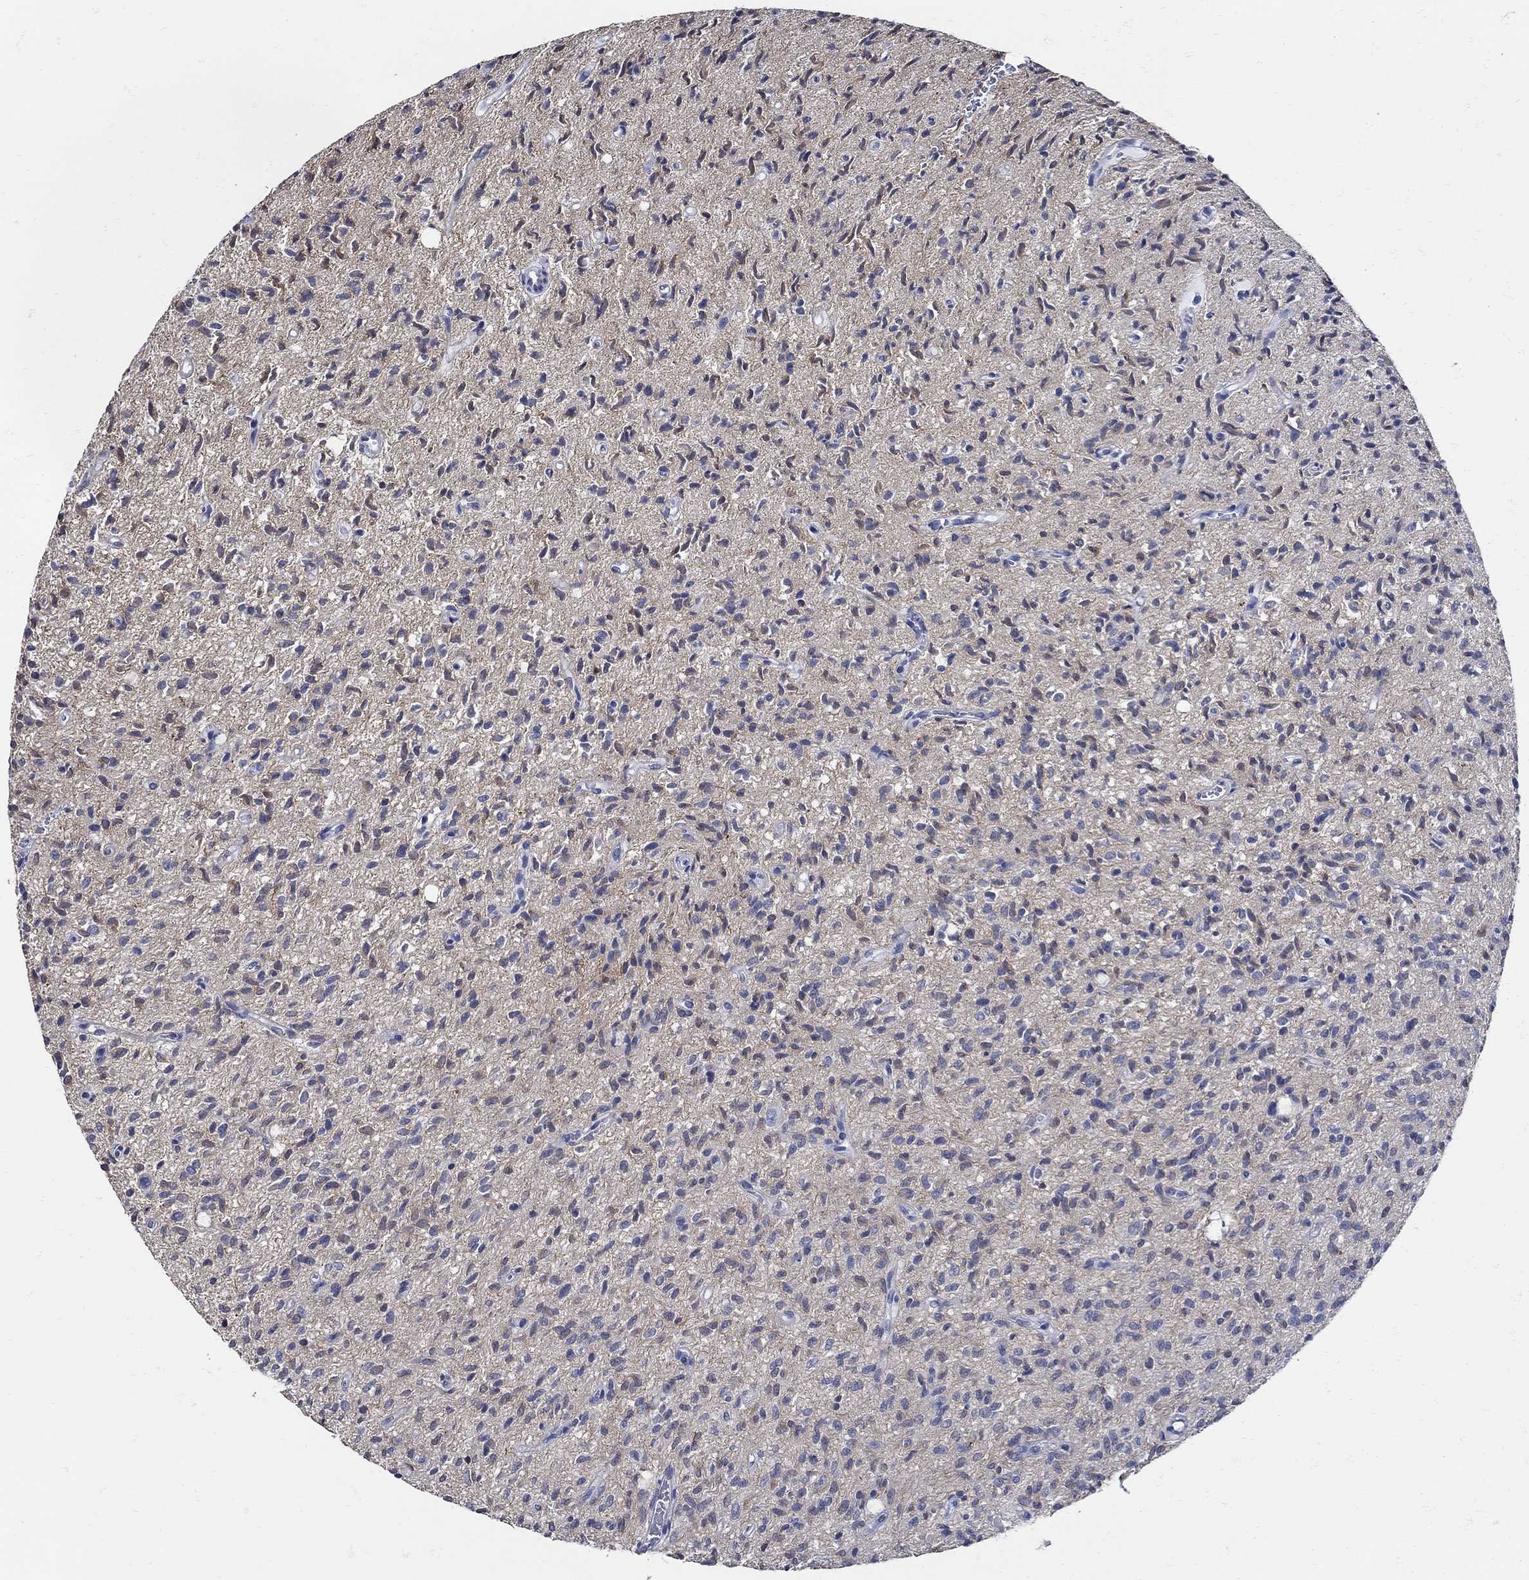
{"staining": {"intensity": "negative", "quantity": "none", "location": "none"}, "tissue": "glioma", "cell_type": "Tumor cells", "image_type": "cancer", "snomed": [{"axis": "morphology", "description": "Glioma, malignant, High grade"}, {"axis": "topography", "description": "Brain"}], "caption": "DAB immunohistochemical staining of human malignant glioma (high-grade) displays no significant expression in tumor cells.", "gene": "KCNN3", "patient": {"sex": "male", "age": 64}}